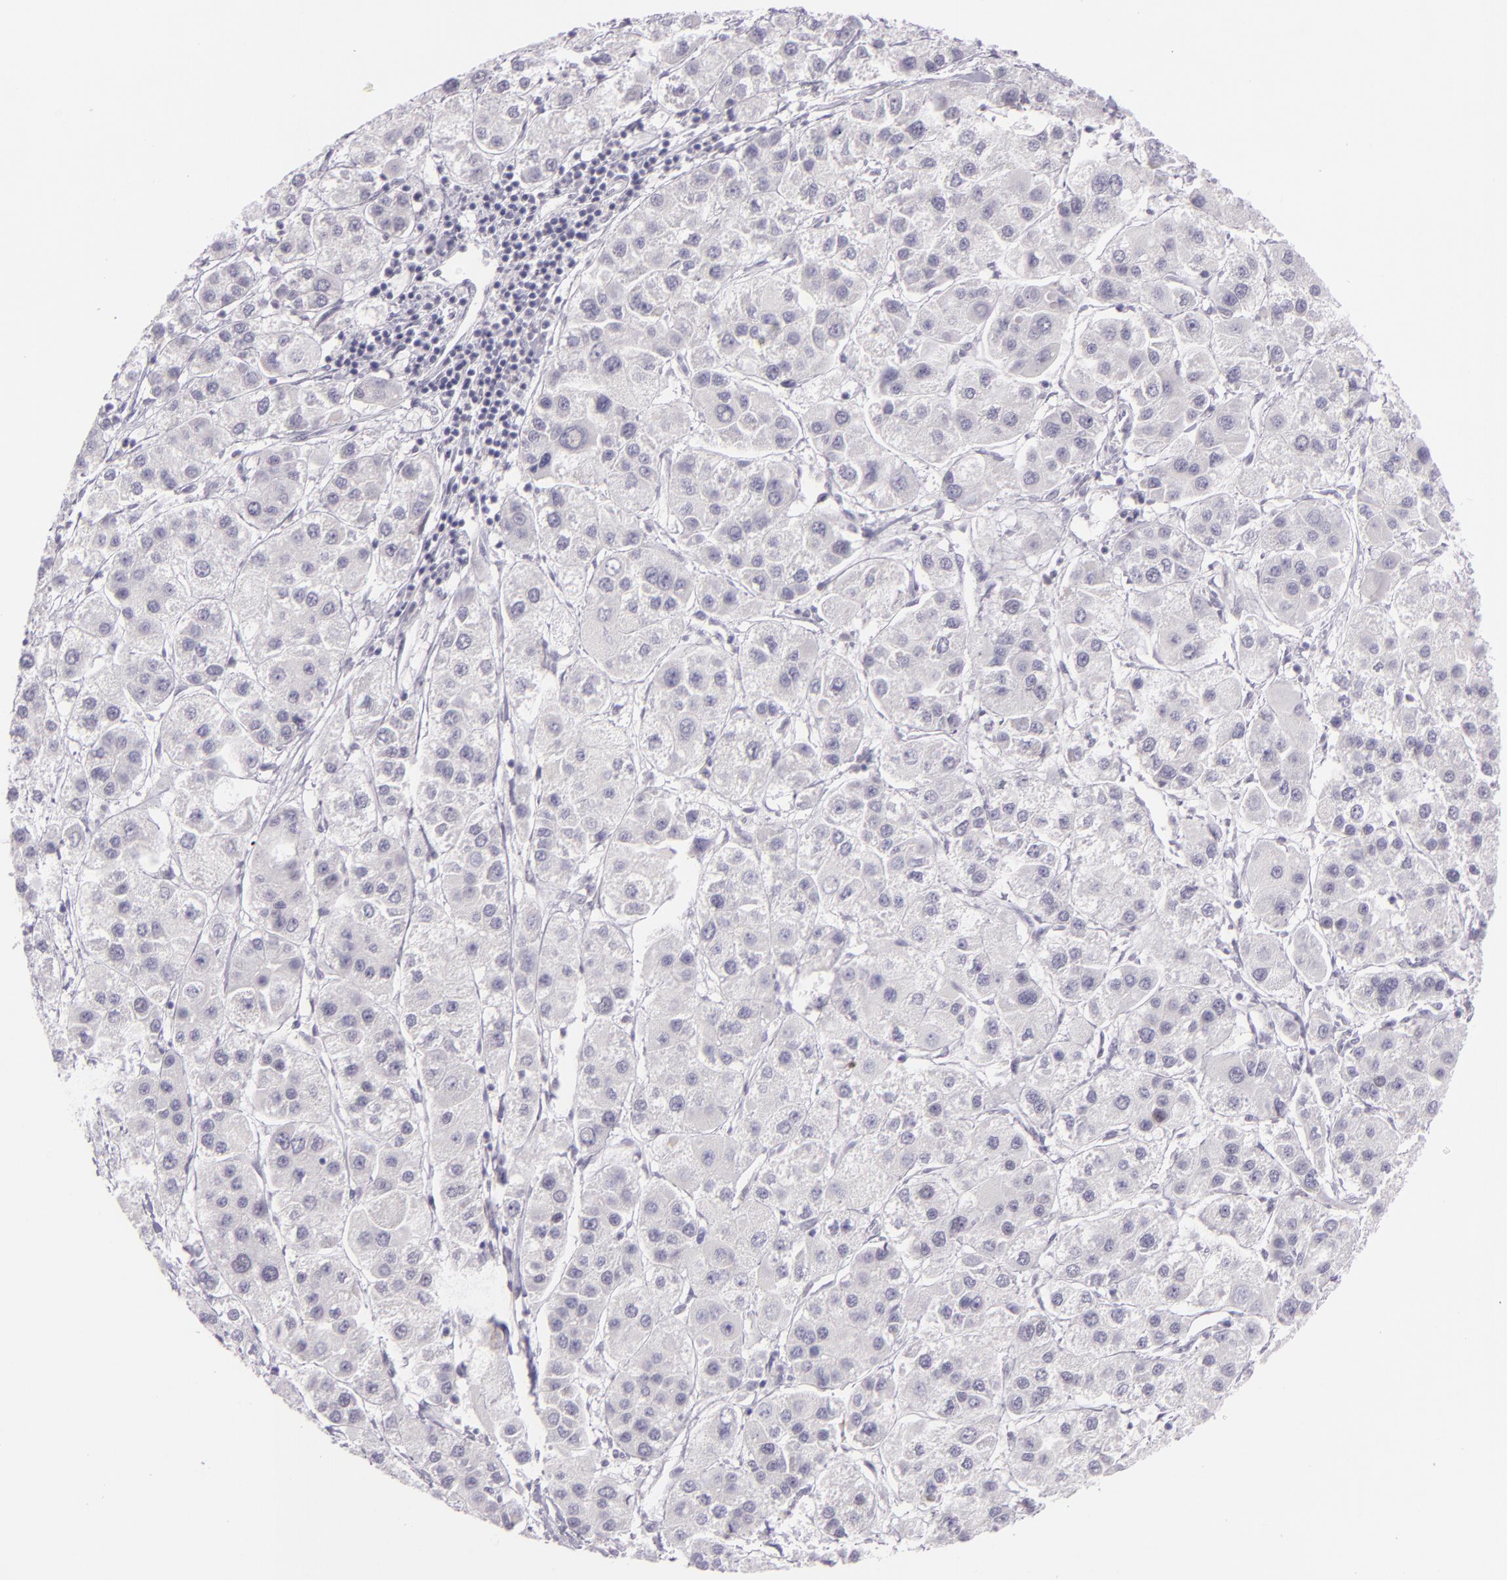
{"staining": {"intensity": "negative", "quantity": "none", "location": "none"}, "tissue": "liver cancer", "cell_type": "Tumor cells", "image_type": "cancer", "snomed": [{"axis": "morphology", "description": "Carcinoma, Hepatocellular, NOS"}, {"axis": "topography", "description": "Liver"}], "caption": "Human hepatocellular carcinoma (liver) stained for a protein using IHC reveals no expression in tumor cells.", "gene": "CHEK2", "patient": {"sex": "female", "age": 85}}